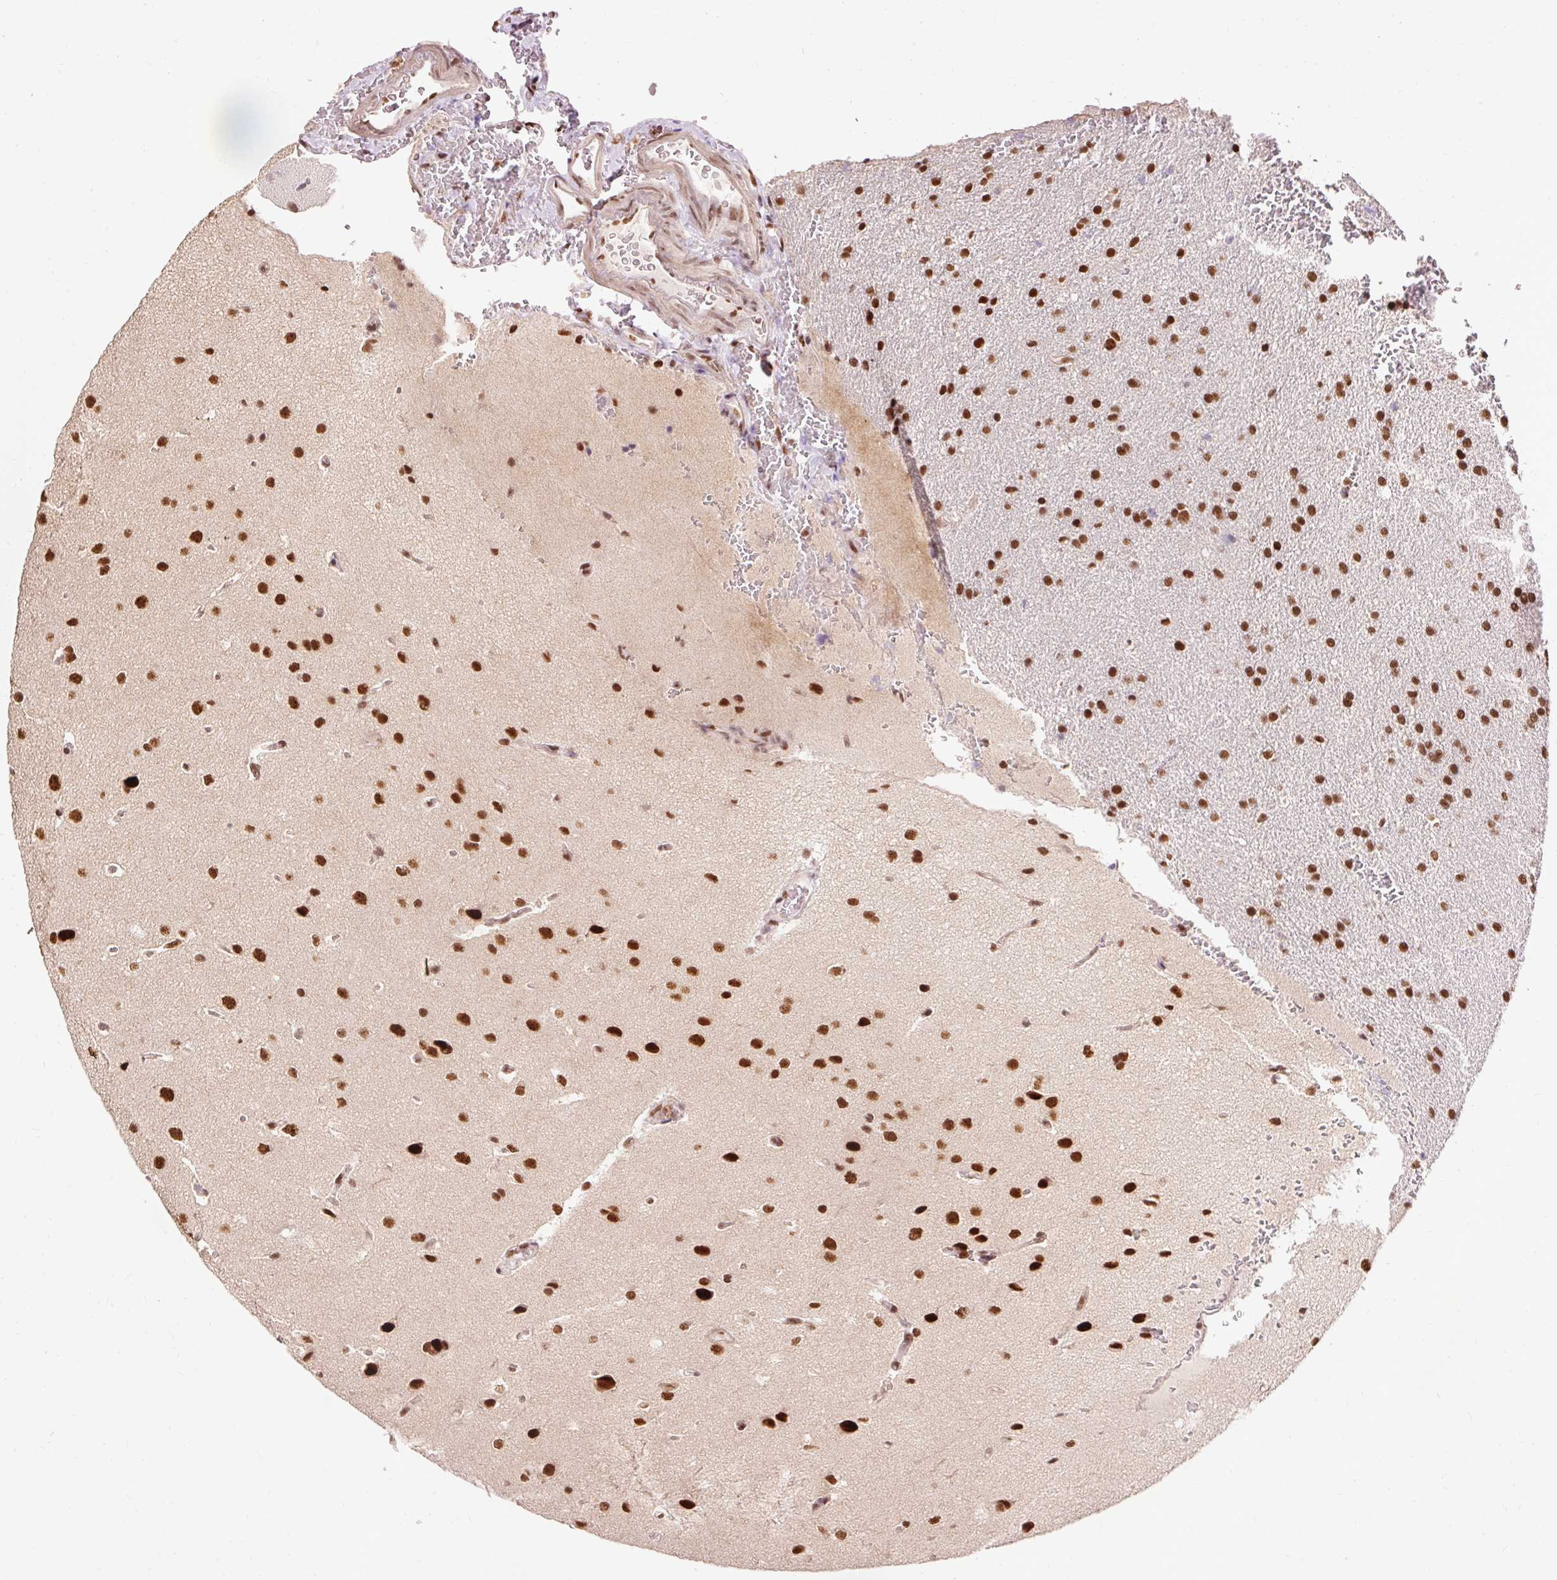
{"staining": {"intensity": "strong", "quantity": ">75%", "location": "nuclear"}, "tissue": "glioma", "cell_type": "Tumor cells", "image_type": "cancer", "snomed": [{"axis": "morphology", "description": "Glioma, malignant, Low grade"}, {"axis": "topography", "description": "Brain"}], "caption": "IHC of human glioma demonstrates high levels of strong nuclear positivity in approximately >75% of tumor cells.", "gene": "ZBTB44", "patient": {"sex": "female", "age": 33}}